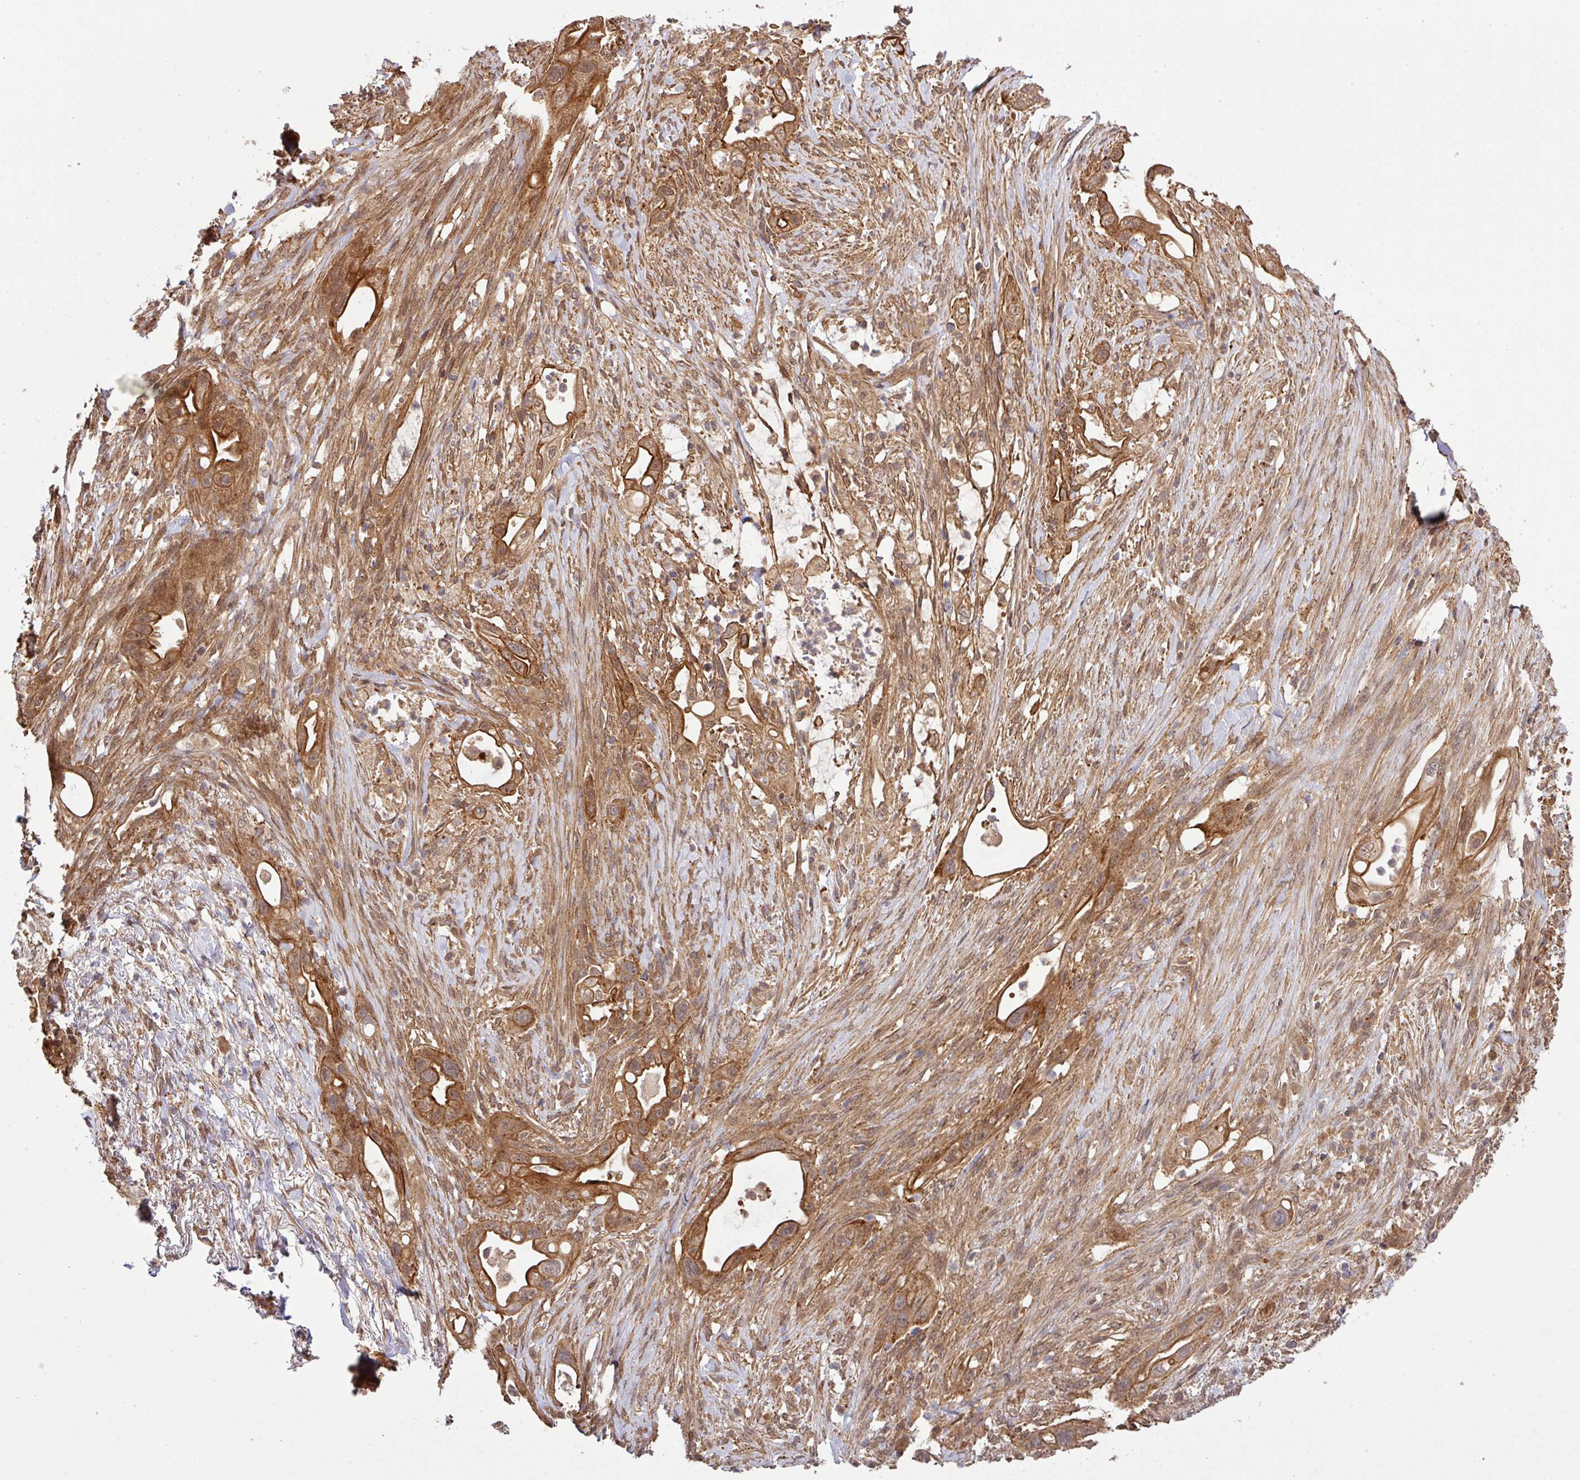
{"staining": {"intensity": "moderate", "quantity": ">75%", "location": "cytoplasmic/membranous"}, "tissue": "pancreatic cancer", "cell_type": "Tumor cells", "image_type": "cancer", "snomed": [{"axis": "morphology", "description": "Adenocarcinoma, NOS"}, {"axis": "topography", "description": "Pancreas"}], "caption": "The photomicrograph reveals staining of pancreatic cancer (adenocarcinoma), revealing moderate cytoplasmic/membranous protein expression (brown color) within tumor cells. (IHC, brightfield microscopy, high magnification).", "gene": "ARPIN", "patient": {"sex": "male", "age": 44}}